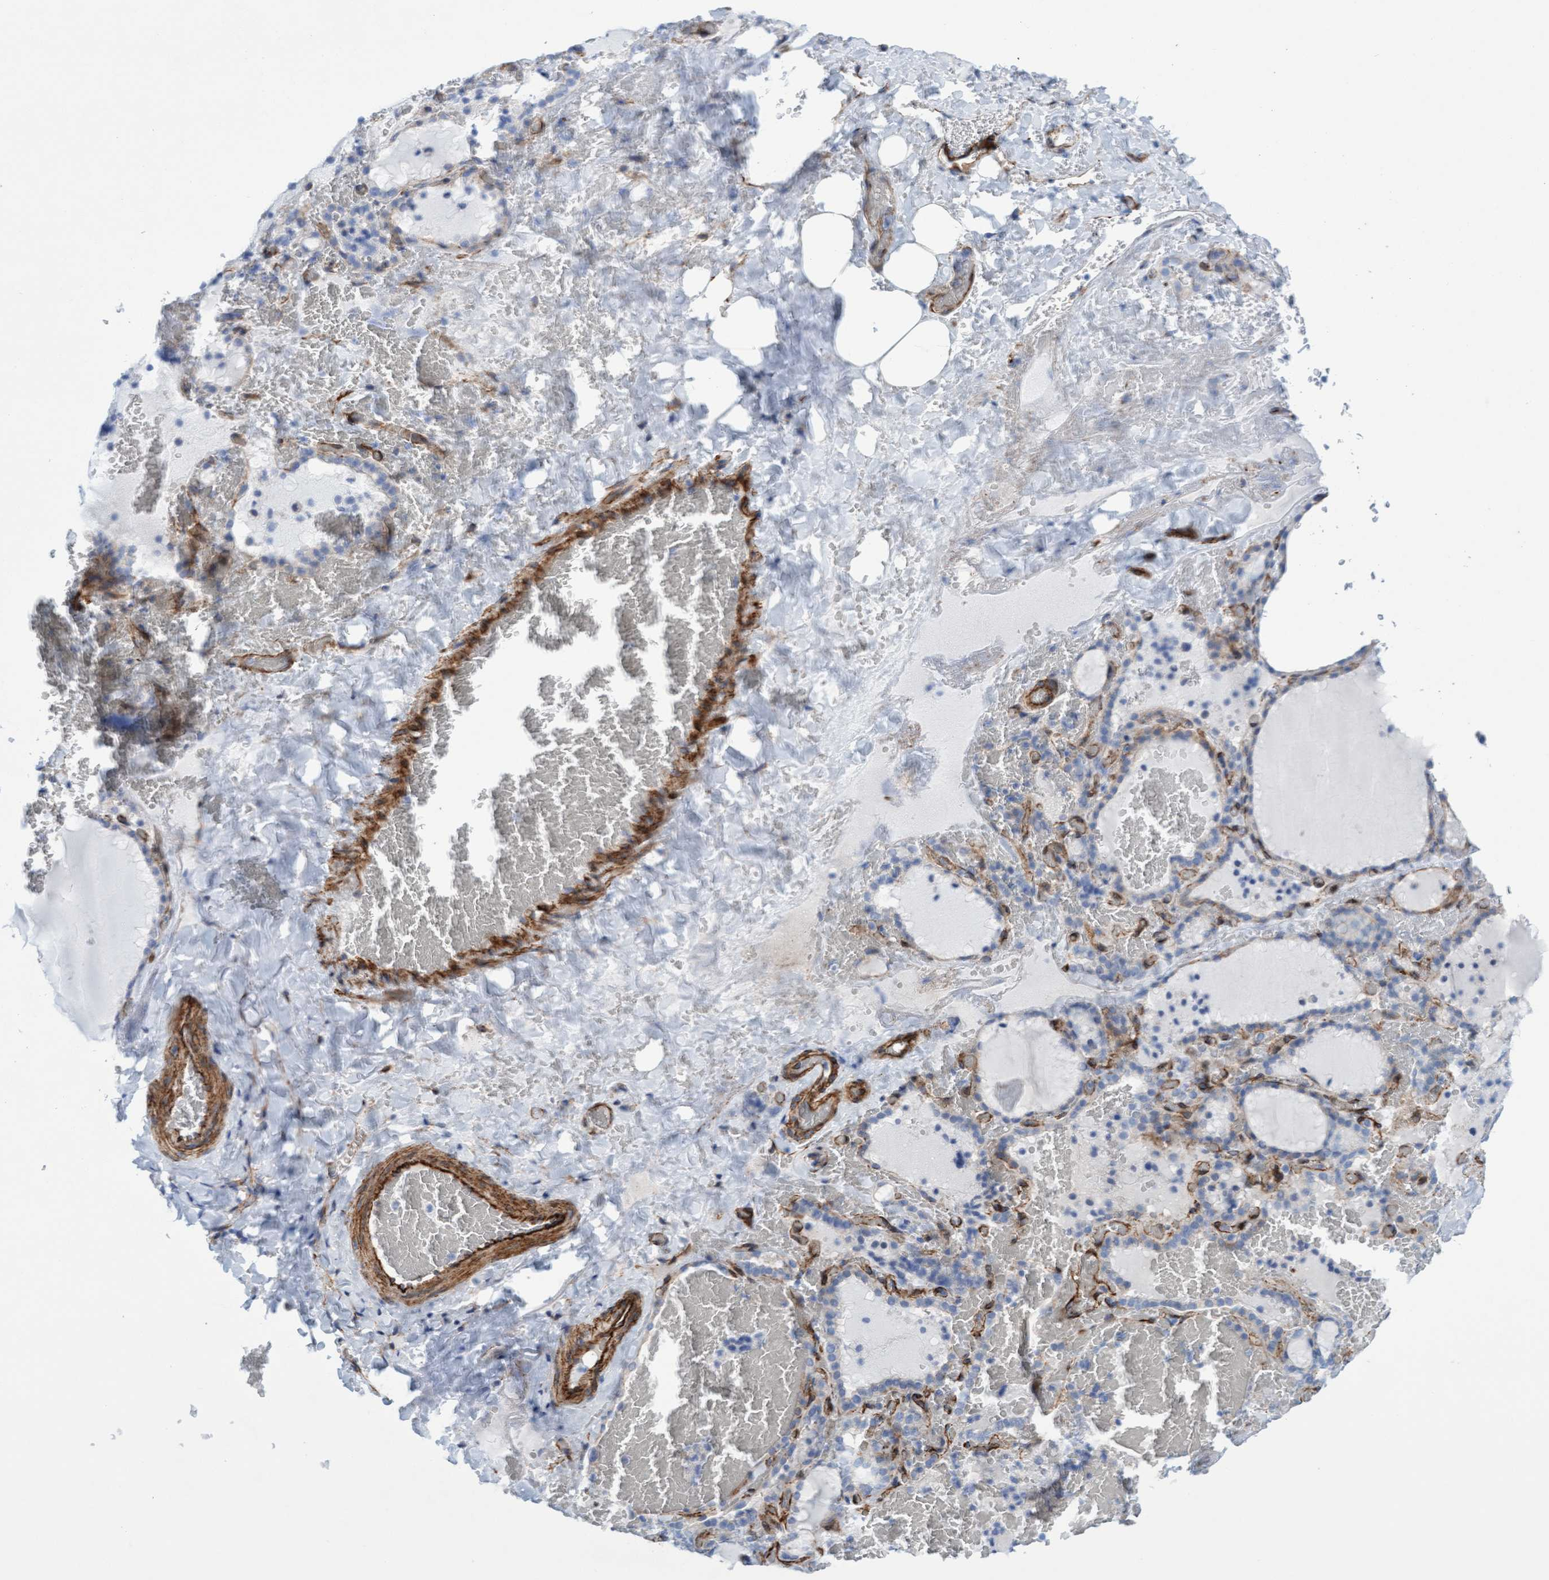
{"staining": {"intensity": "negative", "quantity": "none", "location": "none"}, "tissue": "thyroid gland", "cell_type": "Glandular cells", "image_type": "normal", "snomed": [{"axis": "morphology", "description": "Normal tissue, NOS"}, {"axis": "topography", "description": "Thyroid gland"}], "caption": "A high-resolution histopathology image shows immunohistochemistry (IHC) staining of normal thyroid gland, which shows no significant positivity in glandular cells.", "gene": "MTFR1", "patient": {"sex": "female", "age": 22}}